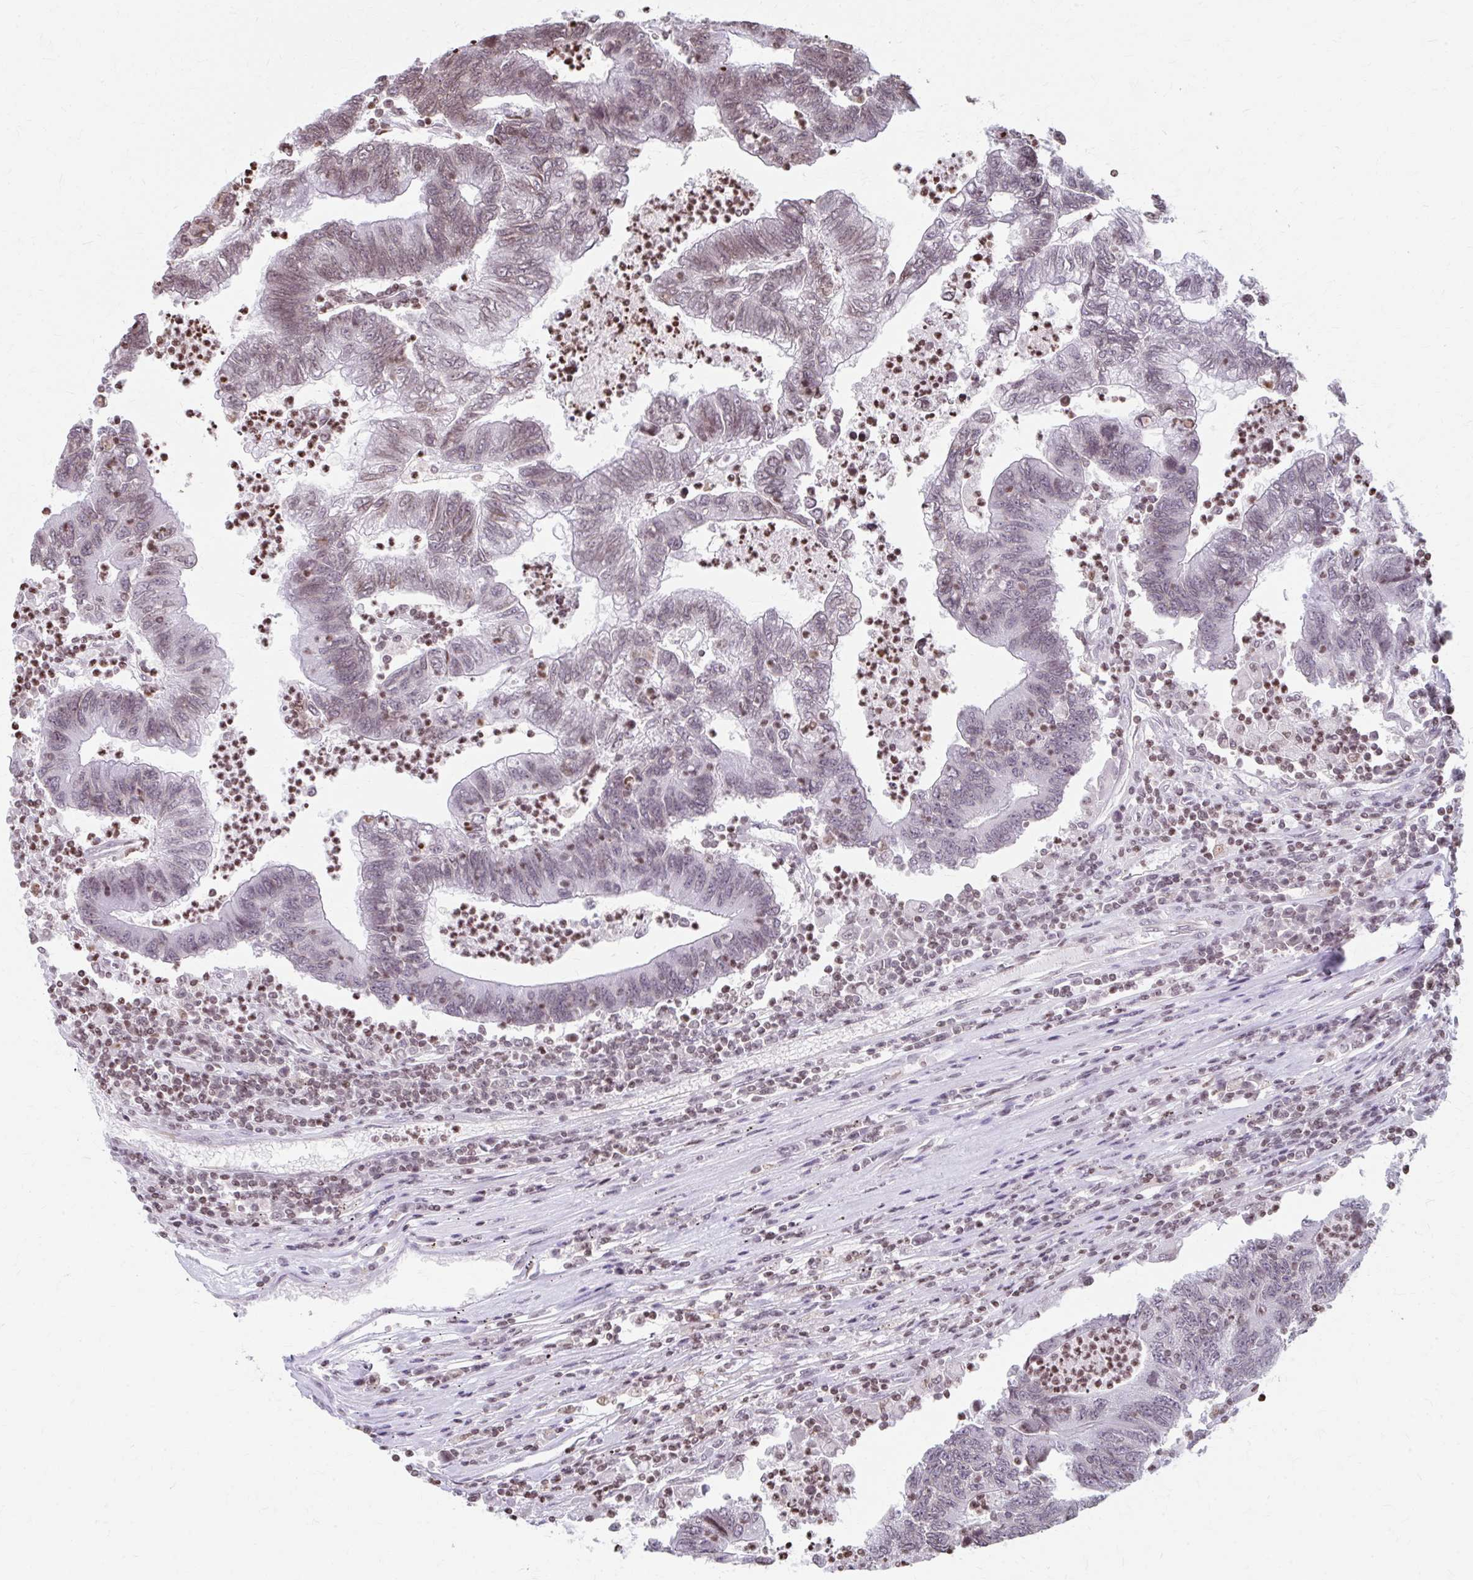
{"staining": {"intensity": "moderate", "quantity": "<25%", "location": "nuclear"}, "tissue": "colorectal cancer", "cell_type": "Tumor cells", "image_type": "cancer", "snomed": [{"axis": "morphology", "description": "Adenocarcinoma, NOS"}, {"axis": "topography", "description": "Colon"}], "caption": "Immunohistochemistry (IHC) of colorectal cancer shows low levels of moderate nuclear expression in about <25% of tumor cells.", "gene": "ORC3", "patient": {"sex": "female", "age": 48}}